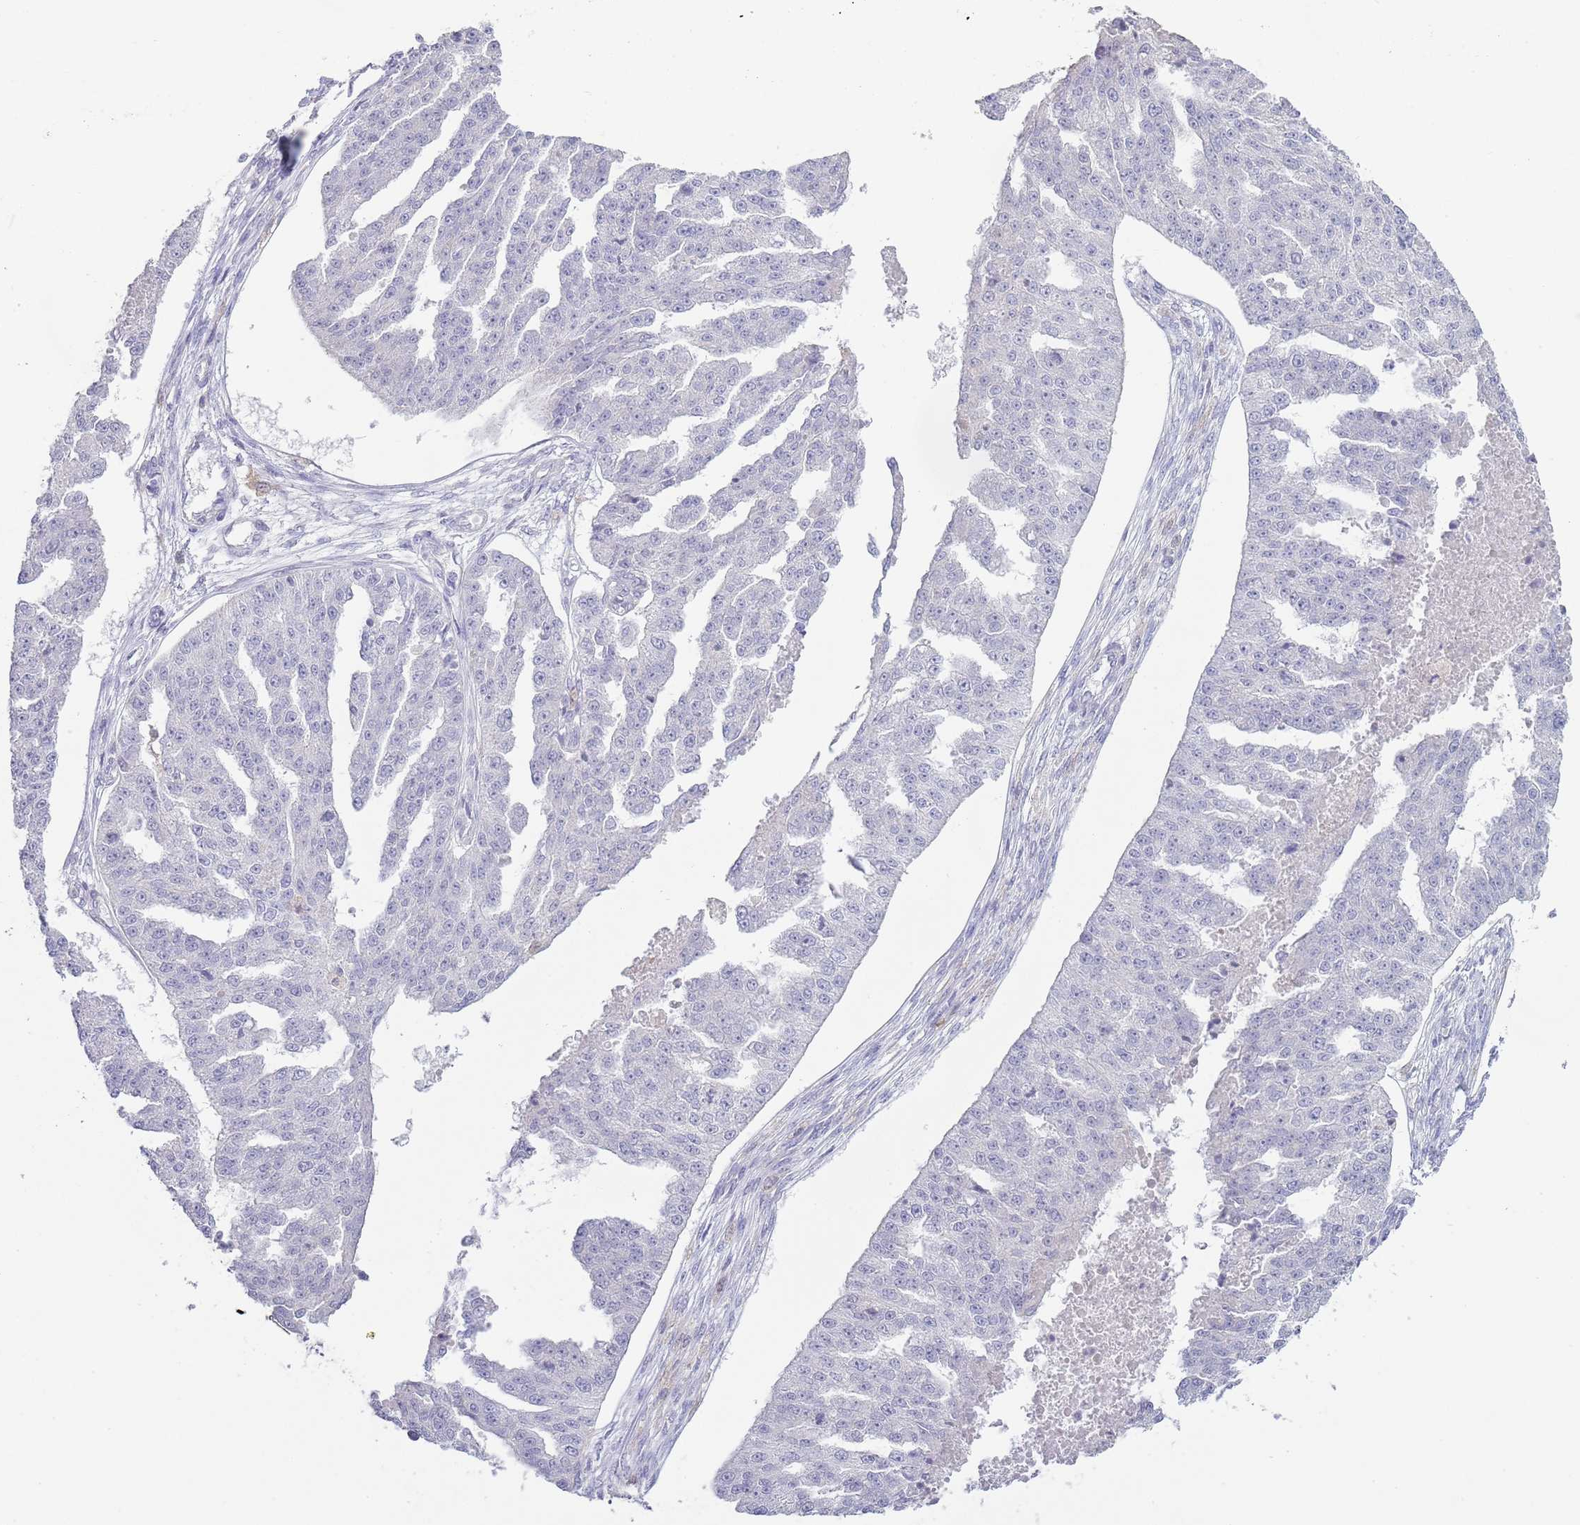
{"staining": {"intensity": "negative", "quantity": "none", "location": "none"}, "tissue": "ovarian cancer", "cell_type": "Tumor cells", "image_type": "cancer", "snomed": [{"axis": "morphology", "description": "Cystadenocarcinoma, serous, NOS"}, {"axis": "topography", "description": "Ovary"}], "caption": "Tumor cells are negative for protein expression in human ovarian serous cystadenocarcinoma. (Immunohistochemistry, brightfield microscopy, high magnification).", "gene": "LPXN", "patient": {"sex": "female", "age": 58}}